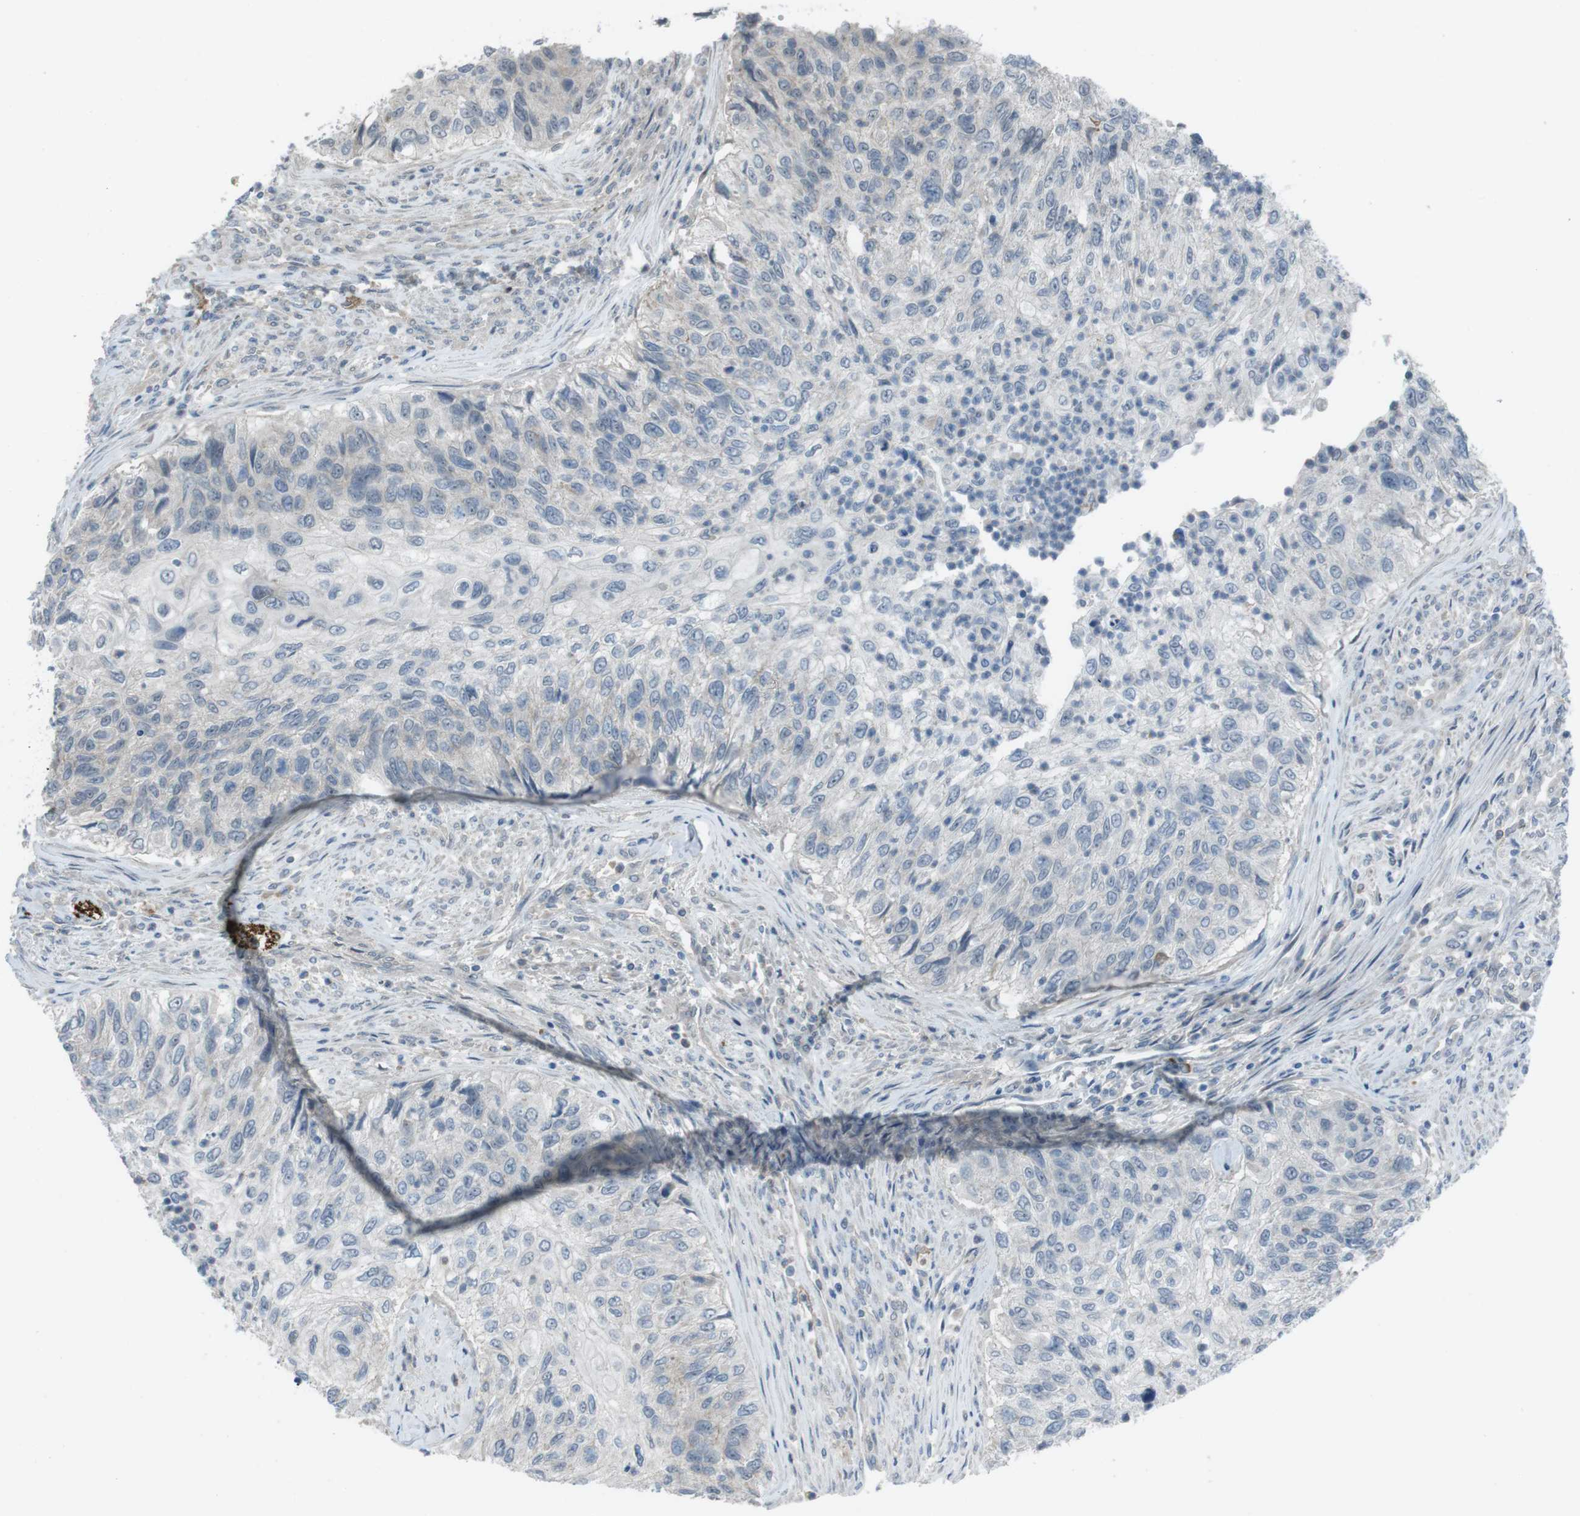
{"staining": {"intensity": "negative", "quantity": "none", "location": "none"}, "tissue": "urothelial cancer", "cell_type": "Tumor cells", "image_type": "cancer", "snomed": [{"axis": "morphology", "description": "Urothelial carcinoma, High grade"}, {"axis": "topography", "description": "Urinary bladder"}], "caption": "Tumor cells show no significant staining in urothelial carcinoma (high-grade).", "gene": "ANK2", "patient": {"sex": "female", "age": 60}}